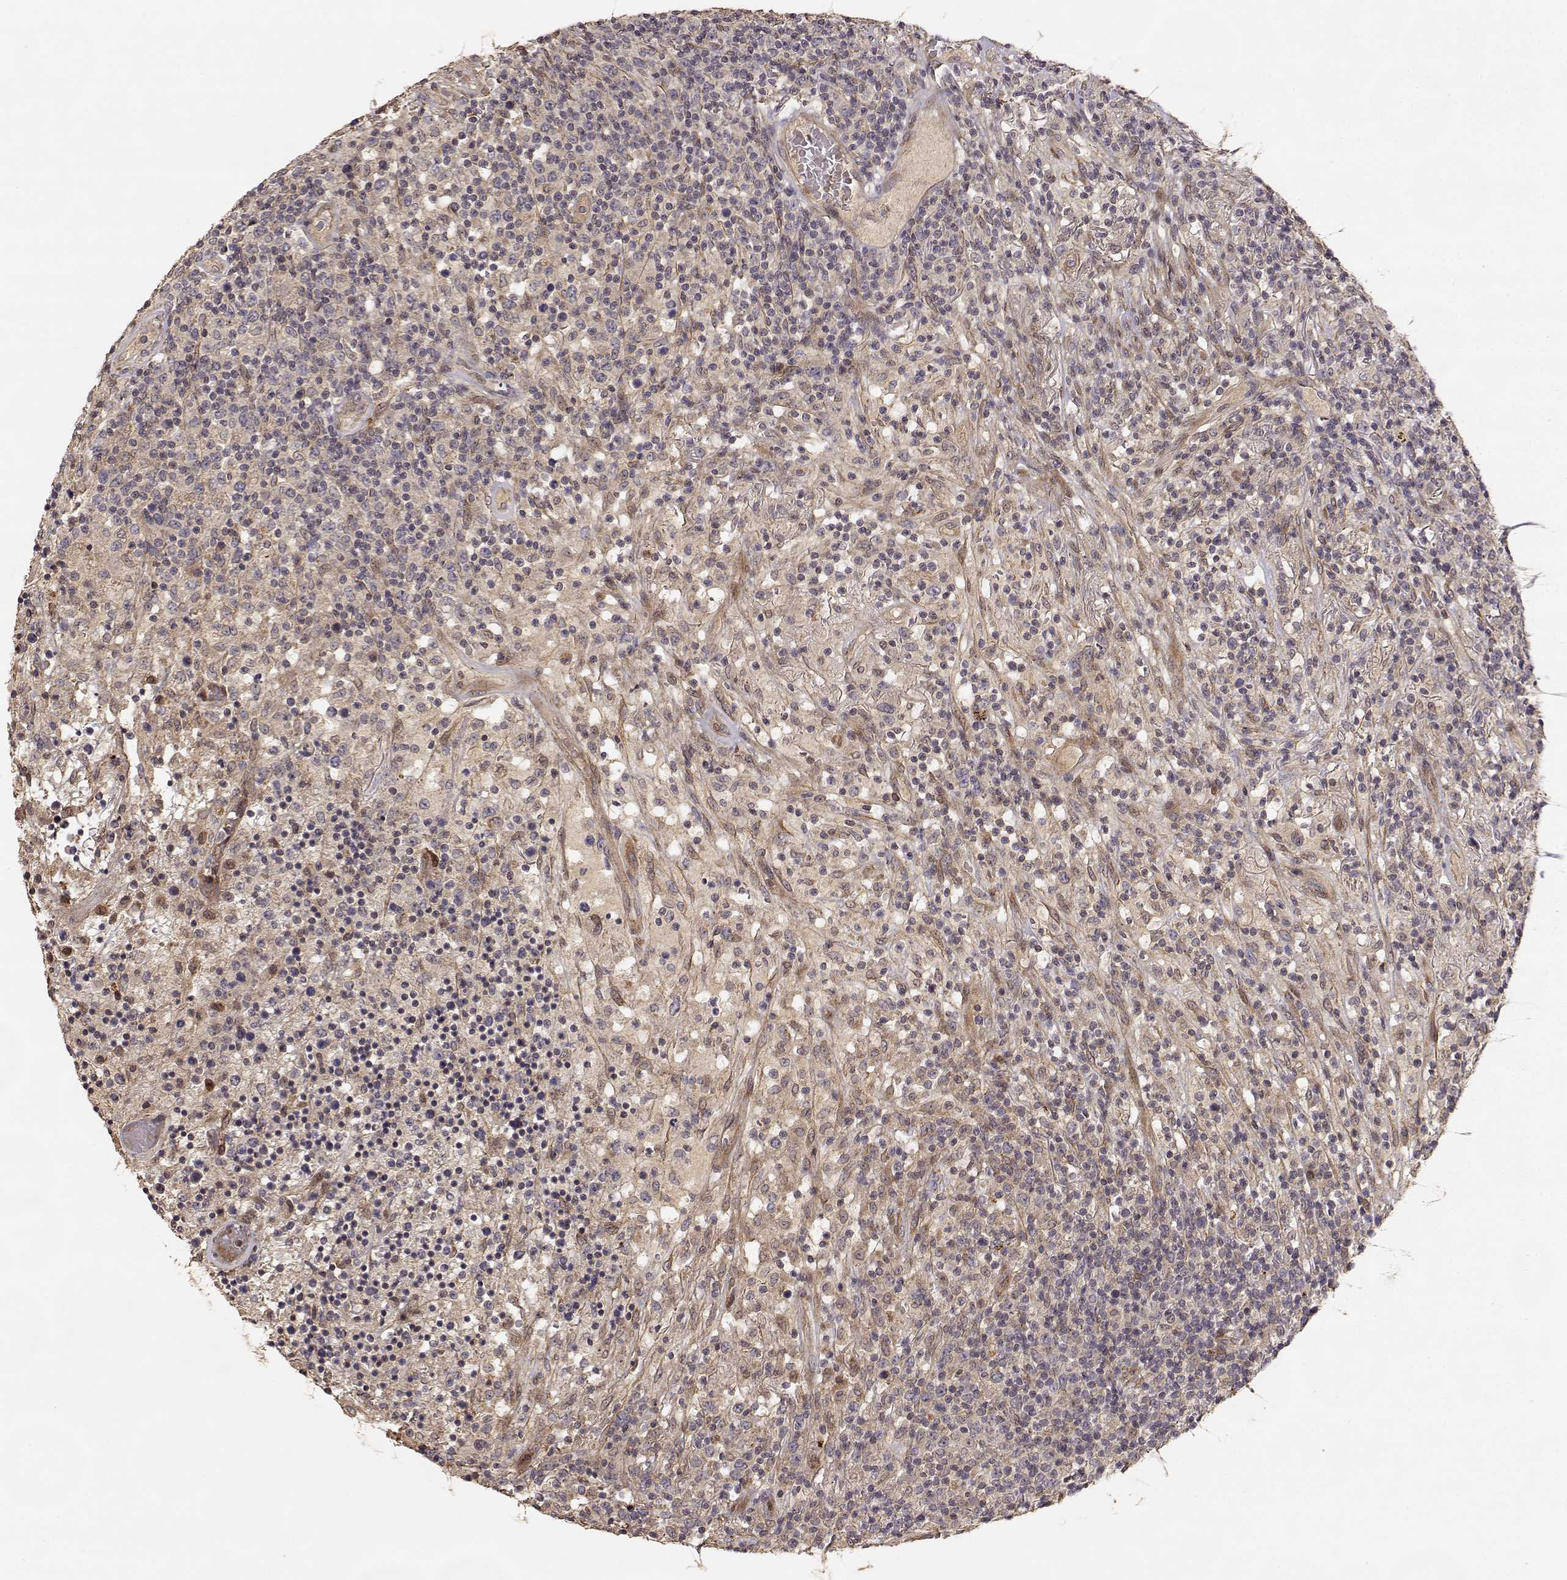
{"staining": {"intensity": "weak", "quantity": ">75%", "location": "cytoplasmic/membranous"}, "tissue": "lymphoma", "cell_type": "Tumor cells", "image_type": "cancer", "snomed": [{"axis": "morphology", "description": "Malignant lymphoma, non-Hodgkin's type, High grade"}, {"axis": "topography", "description": "Lung"}], "caption": "The photomicrograph shows a brown stain indicating the presence of a protein in the cytoplasmic/membranous of tumor cells in high-grade malignant lymphoma, non-Hodgkin's type.", "gene": "PICK1", "patient": {"sex": "male", "age": 79}}